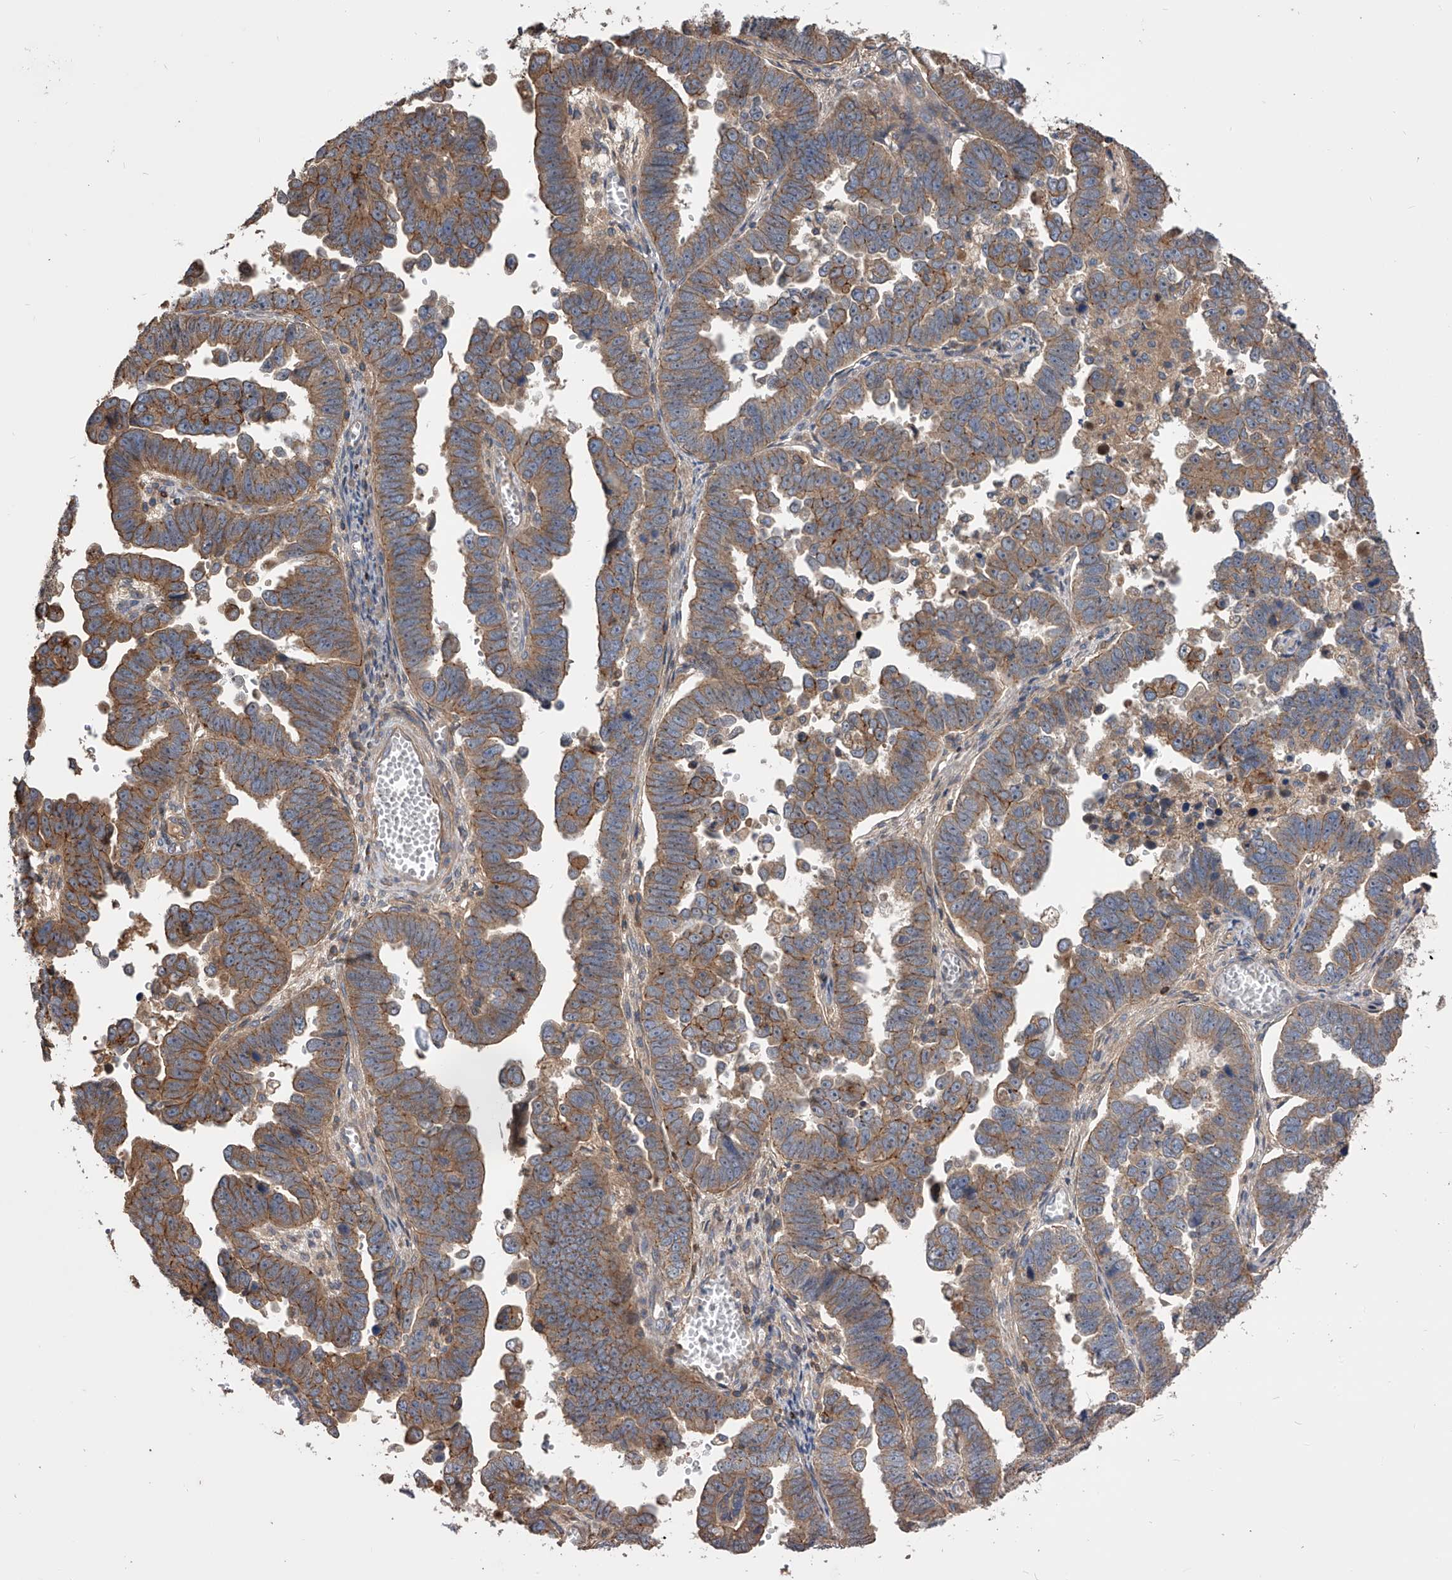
{"staining": {"intensity": "moderate", "quantity": ">75%", "location": "cytoplasmic/membranous"}, "tissue": "endometrial cancer", "cell_type": "Tumor cells", "image_type": "cancer", "snomed": [{"axis": "morphology", "description": "Adenocarcinoma, NOS"}, {"axis": "topography", "description": "Endometrium"}], "caption": "Human endometrial adenocarcinoma stained with a protein marker reveals moderate staining in tumor cells.", "gene": "CUL7", "patient": {"sex": "female", "age": 75}}